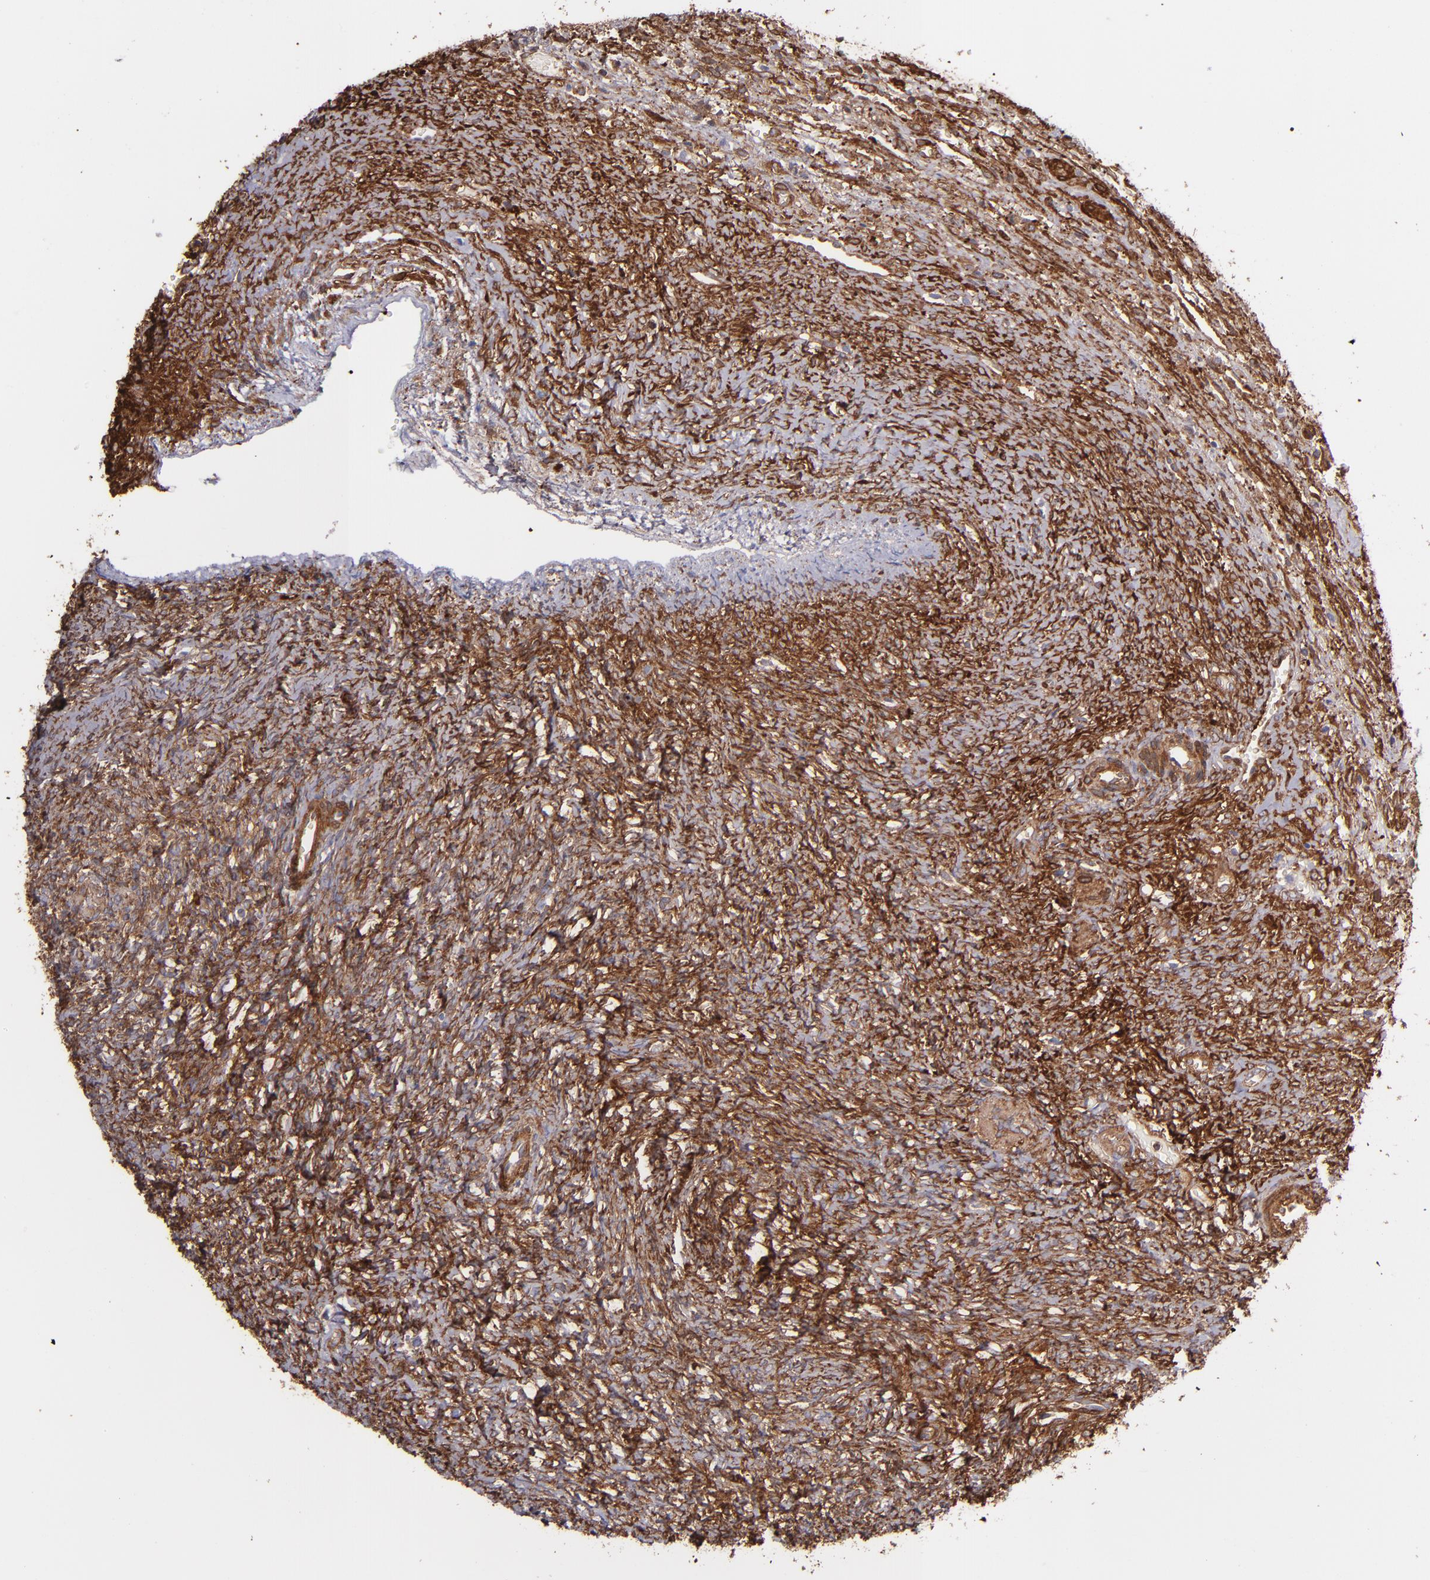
{"staining": {"intensity": "moderate", "quantity": "25%-75%", "location": "cytoplasmic/membranous"}, "tissue": "ovary", "cell_type": "Follicle cells", "image_type": "normal", "snomed": [{"axis": "morphology", "description": "Normal tissue, NOS"}, {"axis": "topography", "description": "Ovary"}], "caption": "Follicle cells exhibit moderate cytoplasmic/membranous expression in approximately 25%-75% of cells in unremarkable ovary.", "gene": "VCL", "patient": {"sex": "female", "age": 56}}